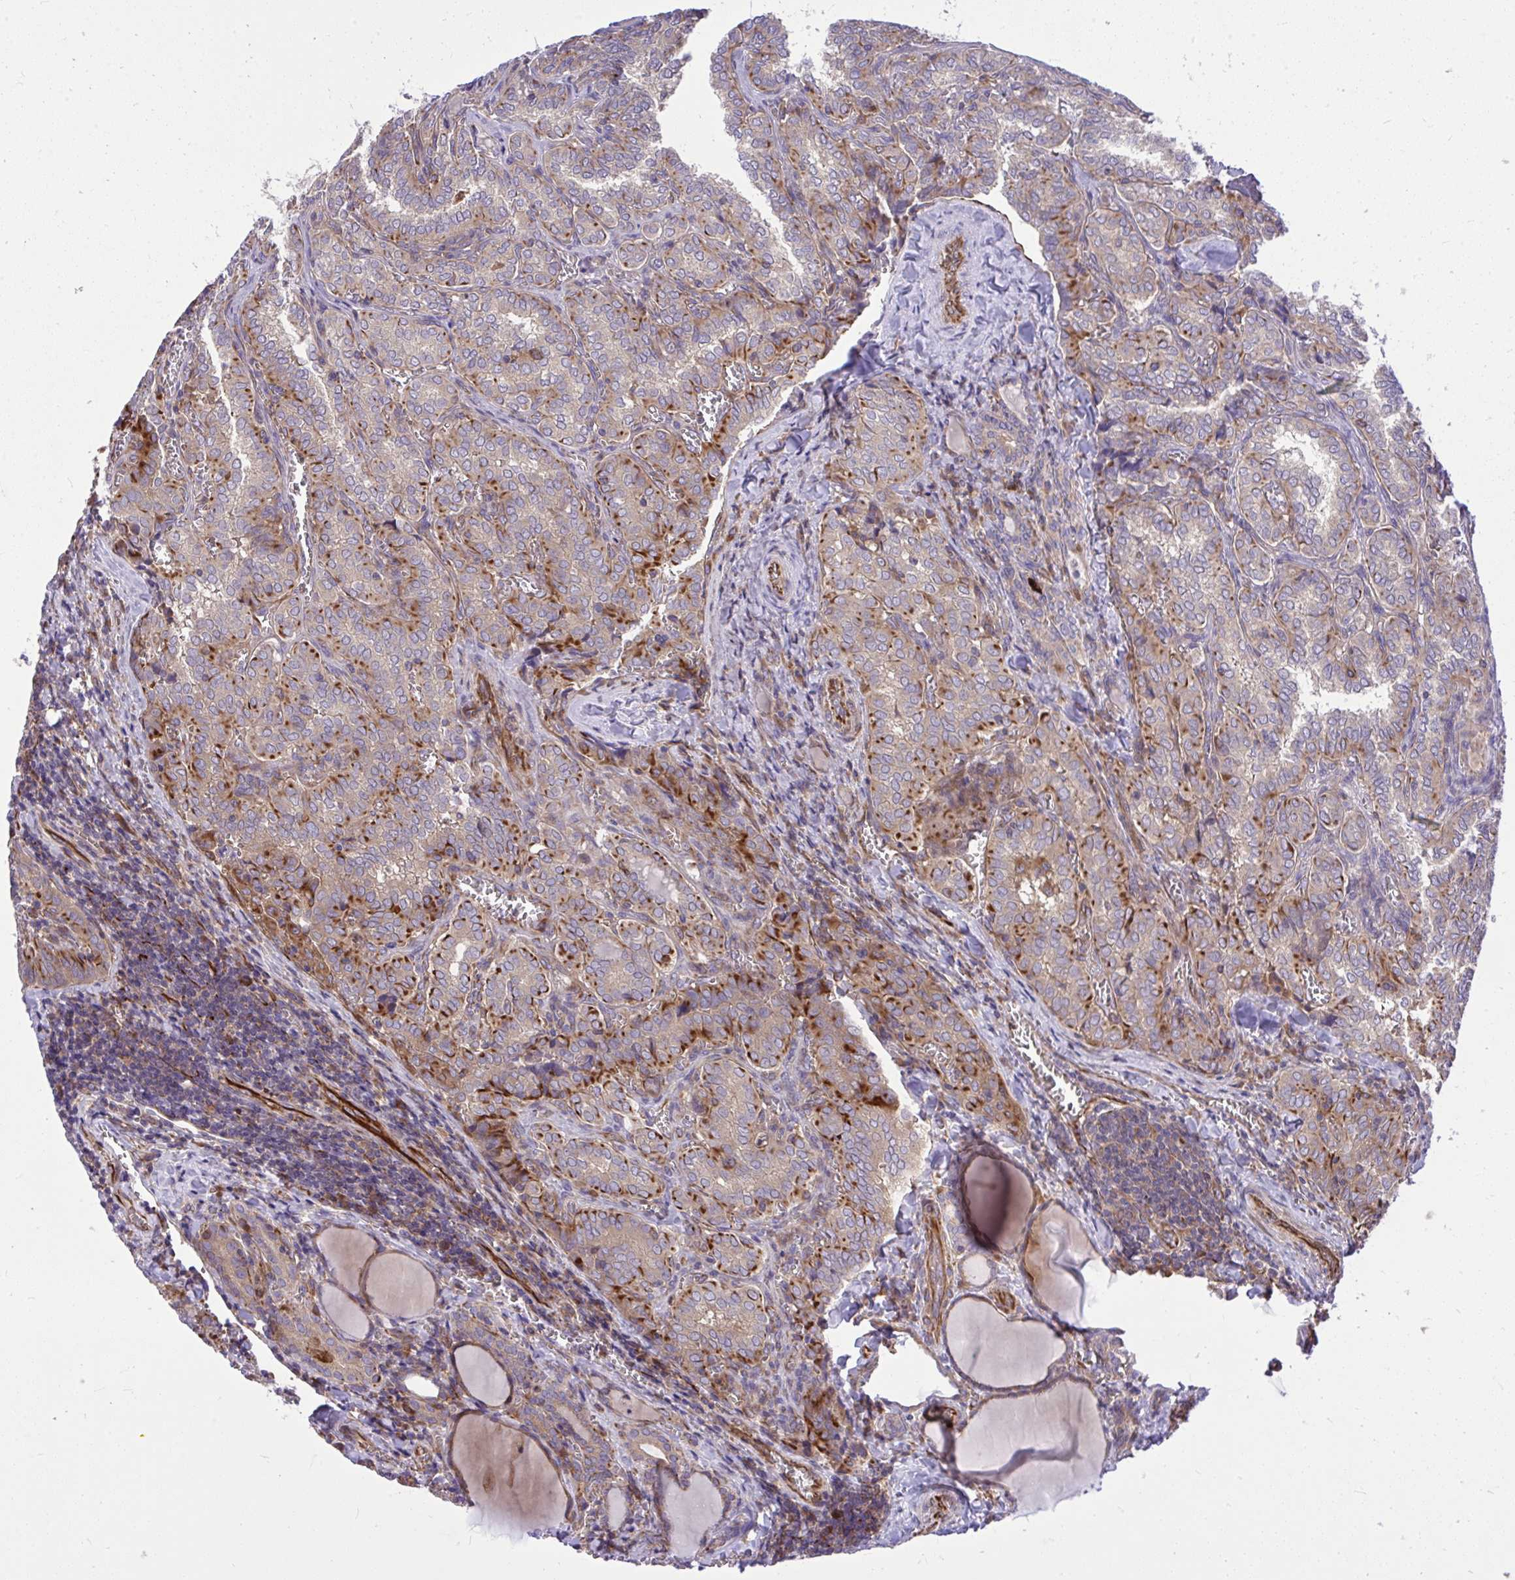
{"staining": {"intensity": "moderate", "quantity": "25%-75%", "location": "cytoplasmic/membranous"}, "tissue": "thyroid cancer", "cell_type": "Tumor cells", "image_type": "cancer", "snomed": [{"axis": "morphology", "description": "Papillary adenocarcinoma, NOS"}, {"axis": "topography", "description": "Thyroid gland"}], "caption": "A histopathology image of human thyroid cancer stained for a protein displays moderate cytoplasmic/membranous brown staining in tumor cells.", "gene": "PAIP2", "patient": {"sex": "female", "age": 30}}